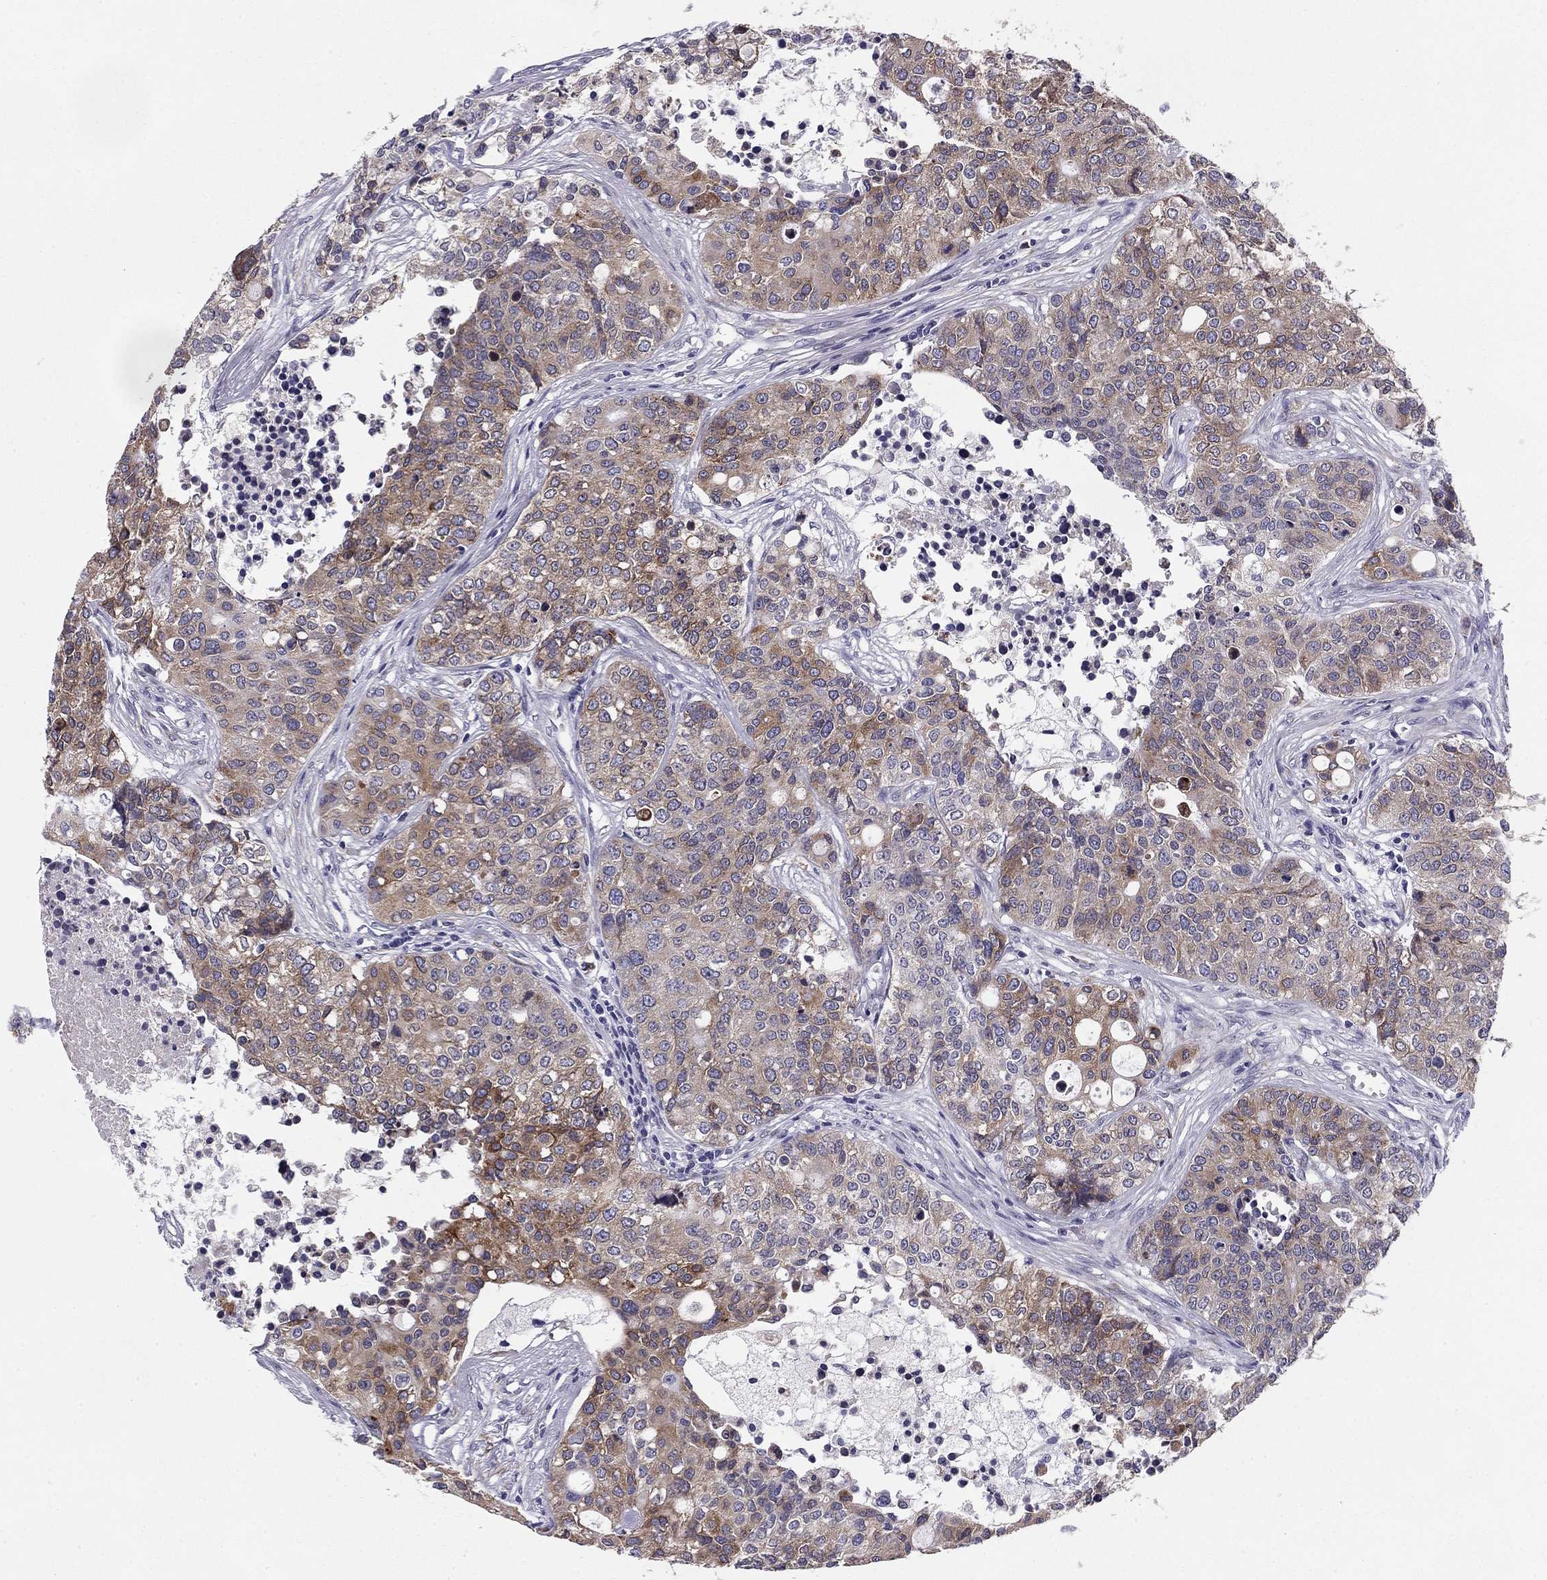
{"staining": {"intensity": "moderate", "quantity": "25%-75%", "location": "cytoplasmic/membranous"}, "tissue": "carcinoid", "cell_type": "Tumor cells", "image_type": "cancer", "snomed": [{"axis": "morphology", "description": "Carcinoid, malignant, NOS"}, {"axis": "topography", "description": "Colon"}], "caption": "A medium amount of moderate cytoplasmic/membranous expression is identified in approximately 25%-75% of tumor cells in carcinoid tissue.", "gene": "TMED3", "patient": {"sex": "male", "age": 81}}